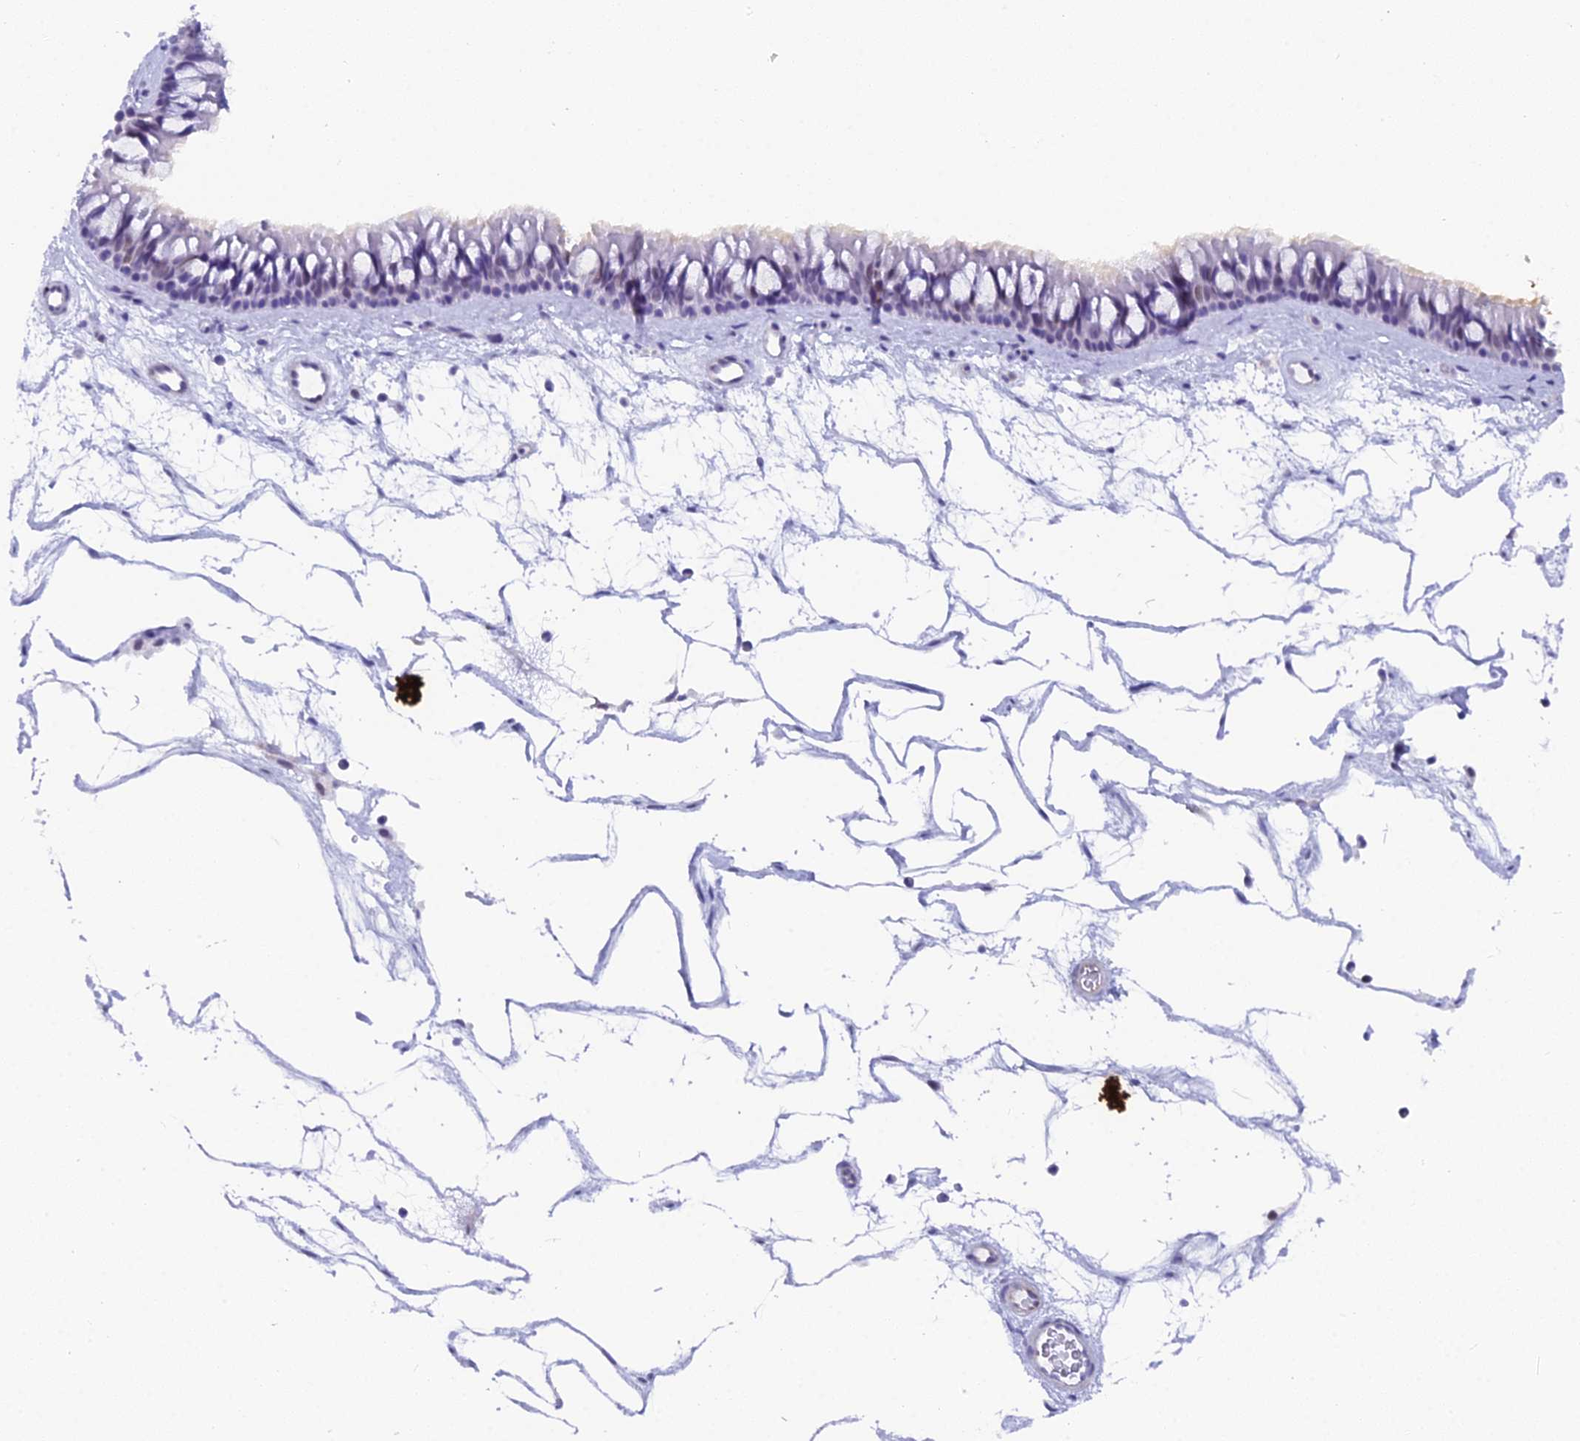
{"staining": {"intensity": "negative", "quantity": "none", "location": "none"}, "tissue": "nasopharynx", "cell_type": "Respiratory epithelial cells", "image_type": "normal", "snomed": [{"axis": "morphology", "description": "Normal tissue, NOS"}, {"axis": "topography", "description": "Nasopharynx"}], "caption": "This is a image of immunohistochemistry staining of benign nasopharynx, which shows no staining in respiratory epithelial cells. (Brightfield microscopy of DAB immunohistochemistry at high magnification).", "gene": "XKR9", "patient": {"sex": "male", "age": 64}}